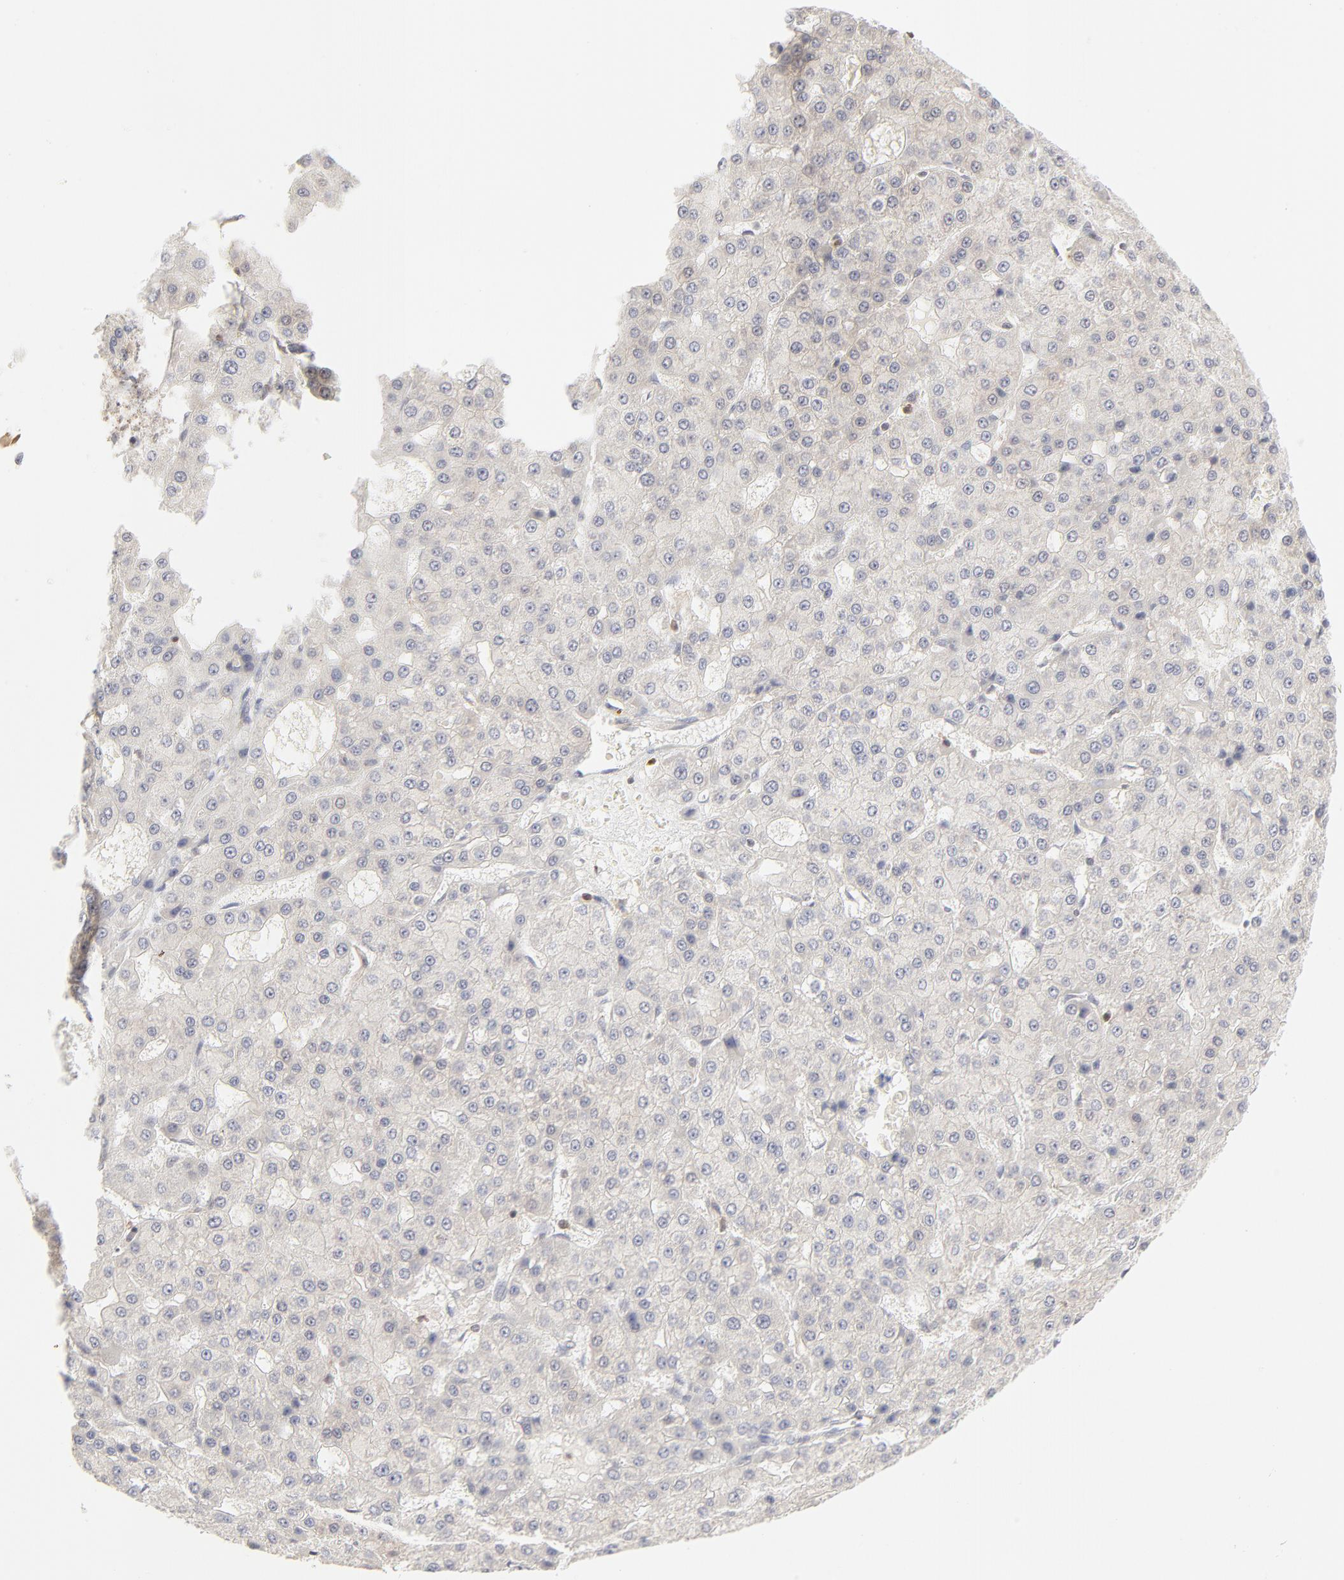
{"staining": {"intensity": "negative", "quantity": "none", "location": "none"}, "tissue": "liver cancer", "cell_type": "Tumor cells", "image_type": "cancer", "snomed": [{"axis": "morphology", "description": "Carcinoma, Hepatocellular, NOS"}, {"axis": "topography", "description": "Liver"}], "caption": "Hepatocellular carcinoma (liver) was stained to show a protein in brown. There is no significant expression in tumor cells.", "gene": "CDK6", "patient": {"sex": "male", "age": 47}}